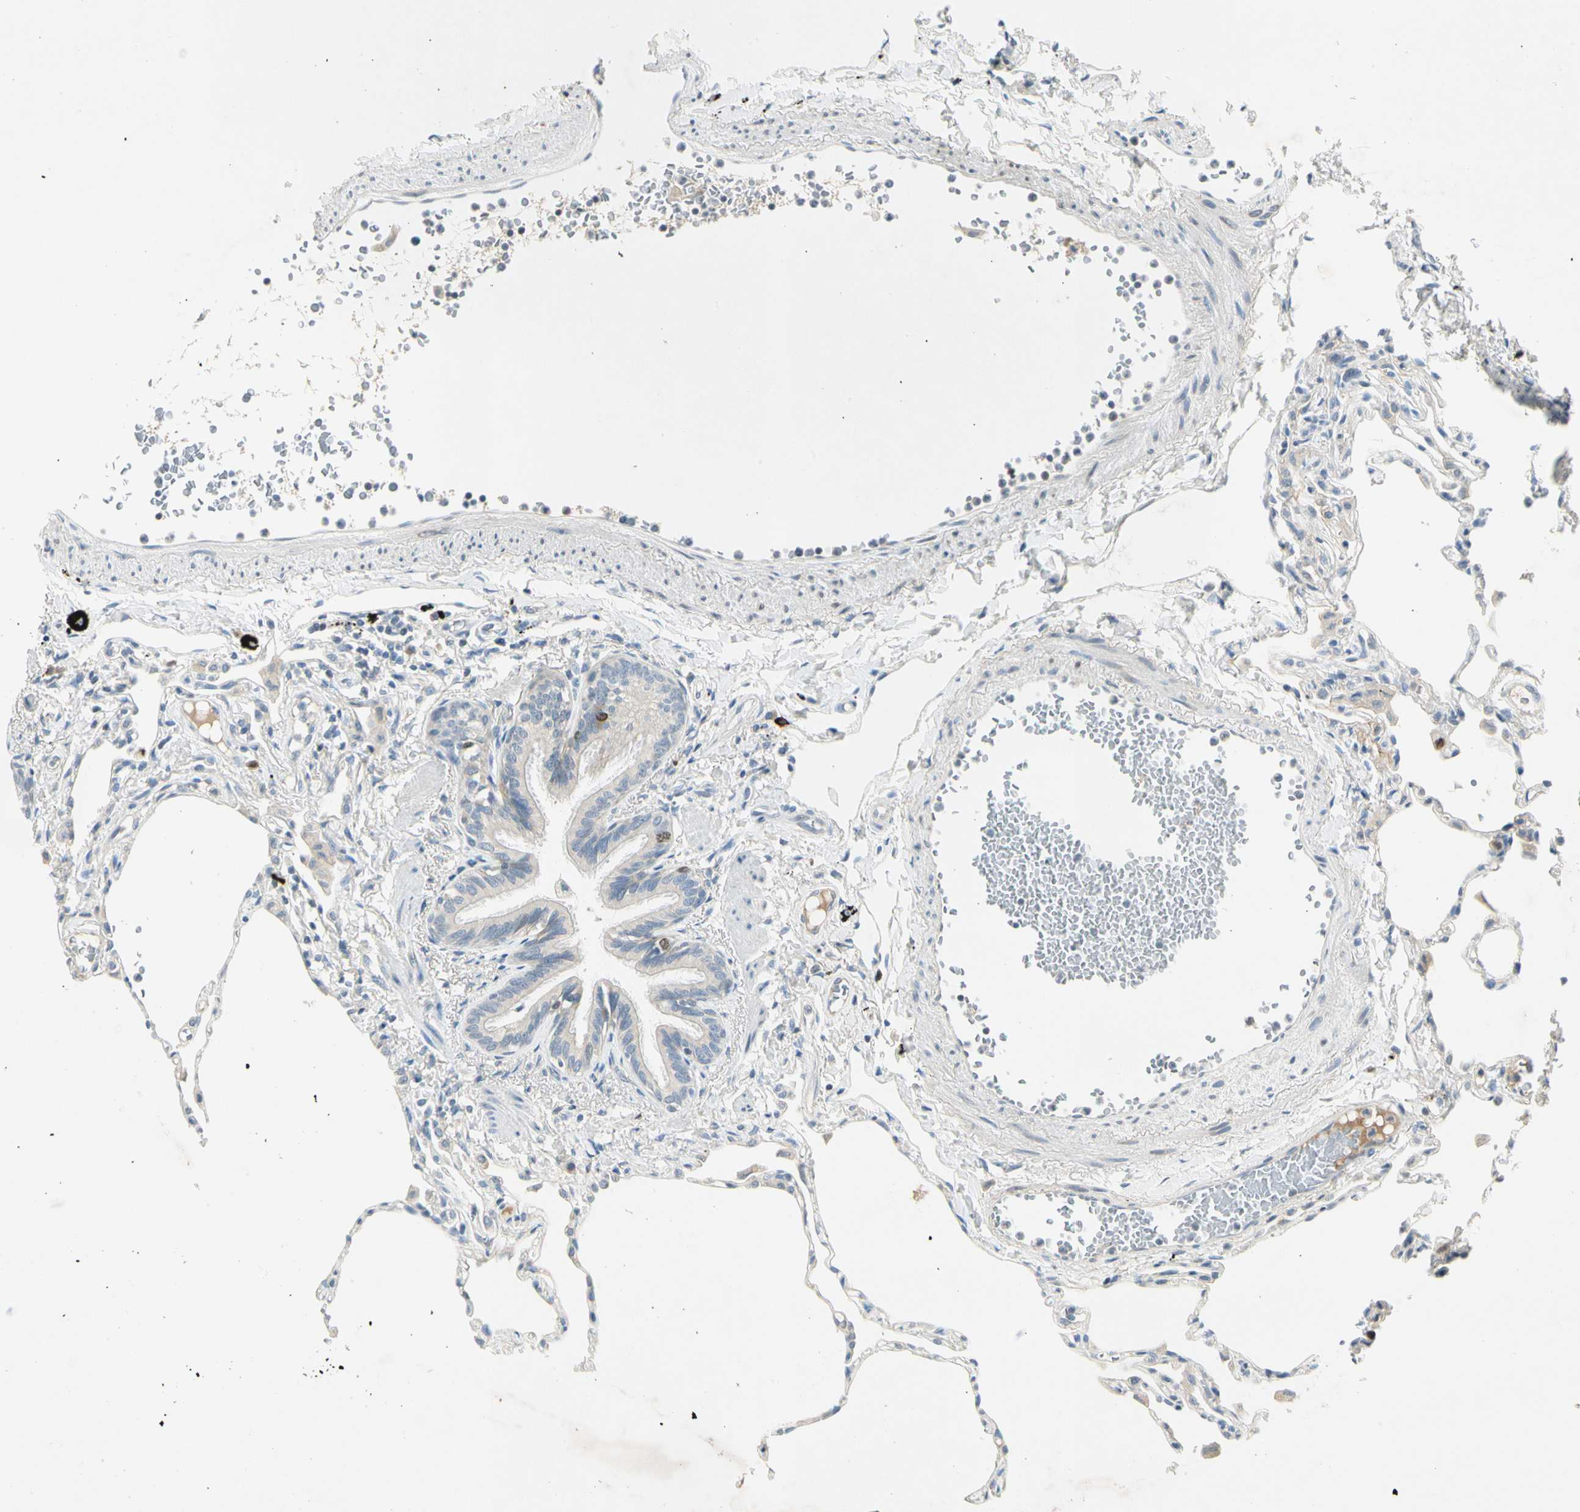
{"staining": {"intensity": "negative", "quantity": "none", "location": "none"}, "tissue": "lung", "cell_type": "Alveolar cells", "image_type": "normal", "snomed": [{"axis": "morphology", "description": "Normal tissue, NOS"}, {"axis": "topography", "description": "Lung"}], "caption": "This is an immunohistochemistry (IHC) photomicrograph of unremarkable human lung. There is no positivity in alveolar cells.", "gene": "PITX1", "patient": {"sex": "female", "age": 49}}